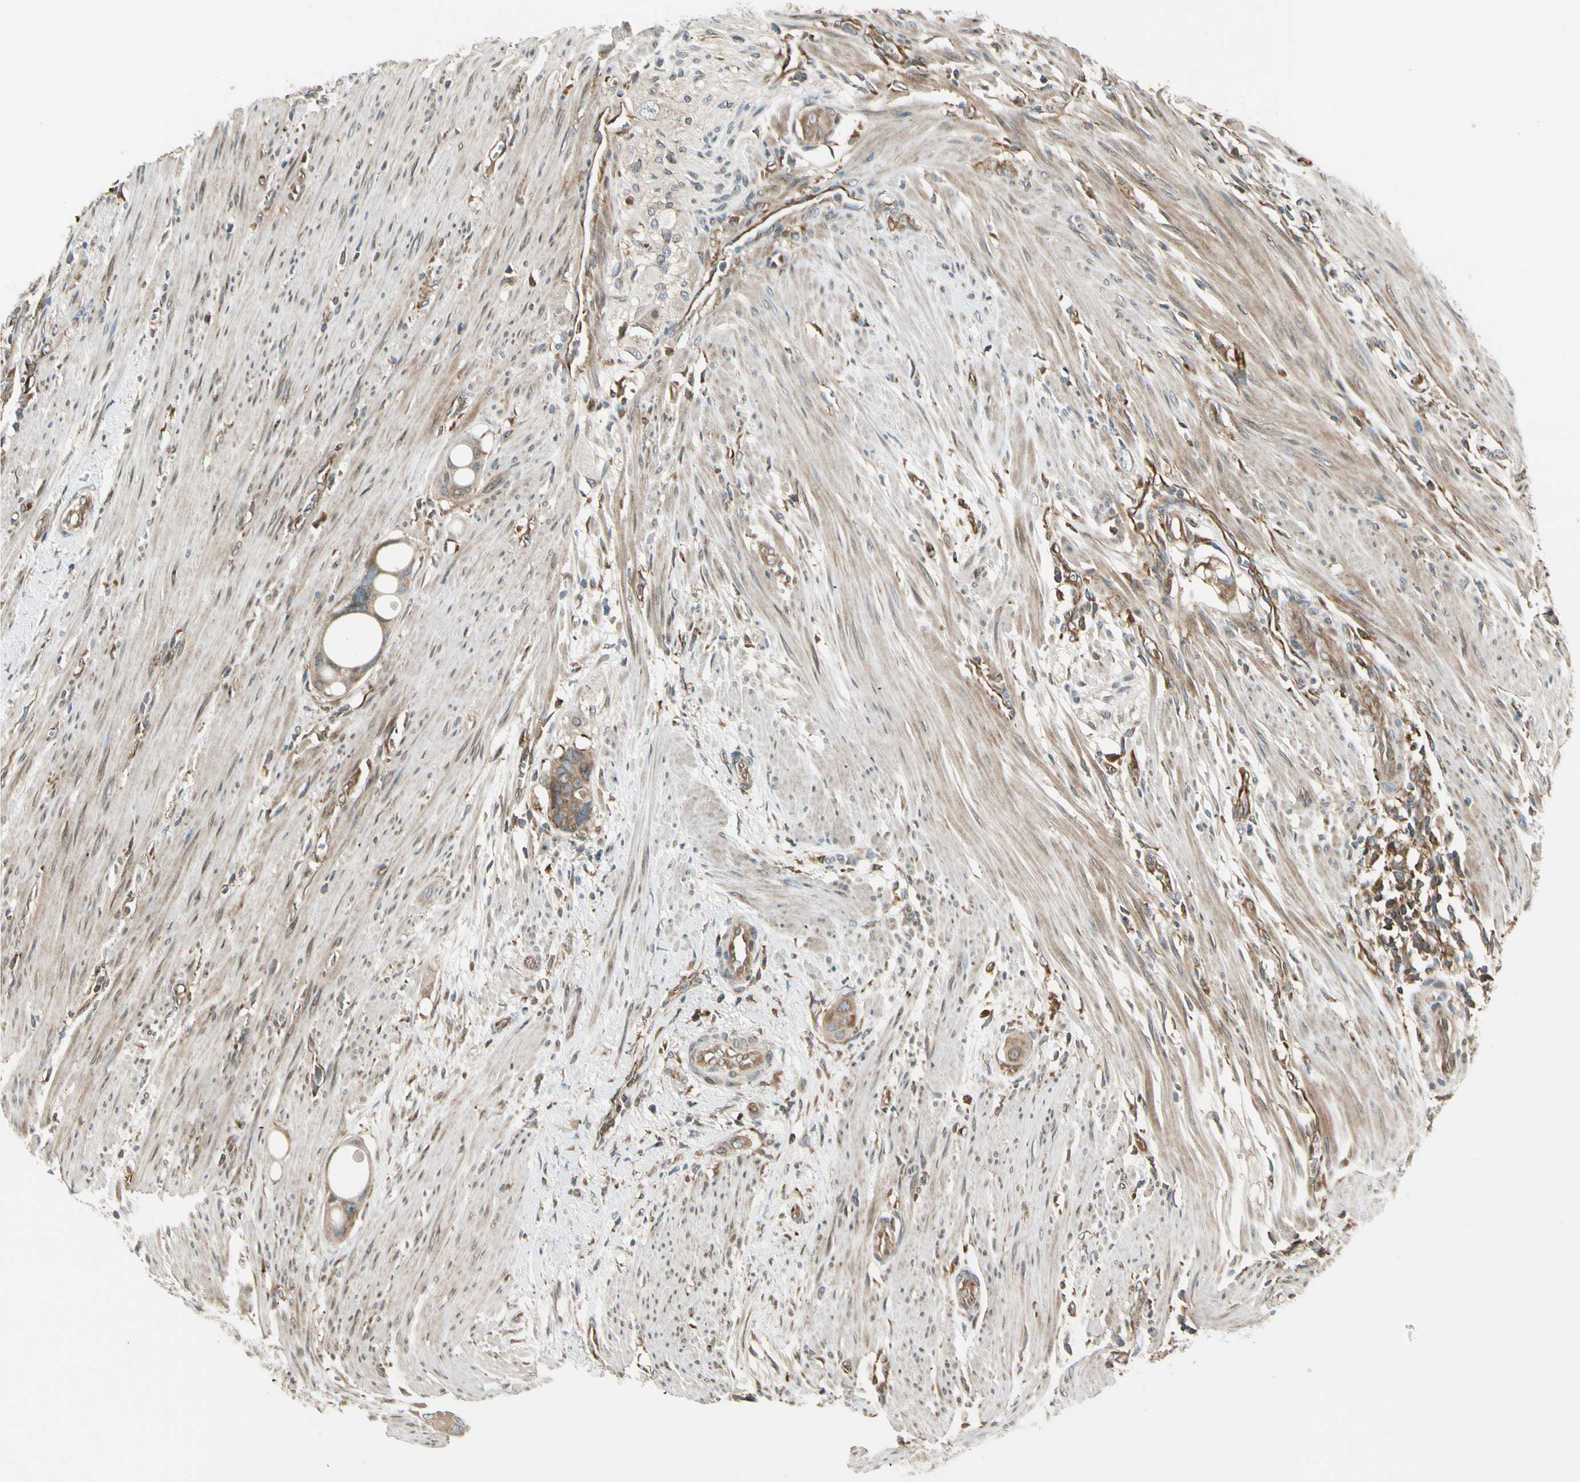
{"staining": {"intensity": "moderate", "quantity": ">75%", "location": "cytoplasmic/membranous"}, "tissue": "colorectal cancer", "cell_type": "Tumor cells", "image_type": "cancer", "snomed": [{"axis": "morphology", "description": "Adenocarcinoma, NOS"}, {"axis": "topography", "description": "Colon"}], "caption": "Brown immunohistochemical staining in human colorectal cancer (adenocarcinoma) displays moderate cytoplasmic/membranous positivity in approximately >75% of tumor cells.", "gene": "TRIO", "patient": {"sex": "female", "age": 57}}